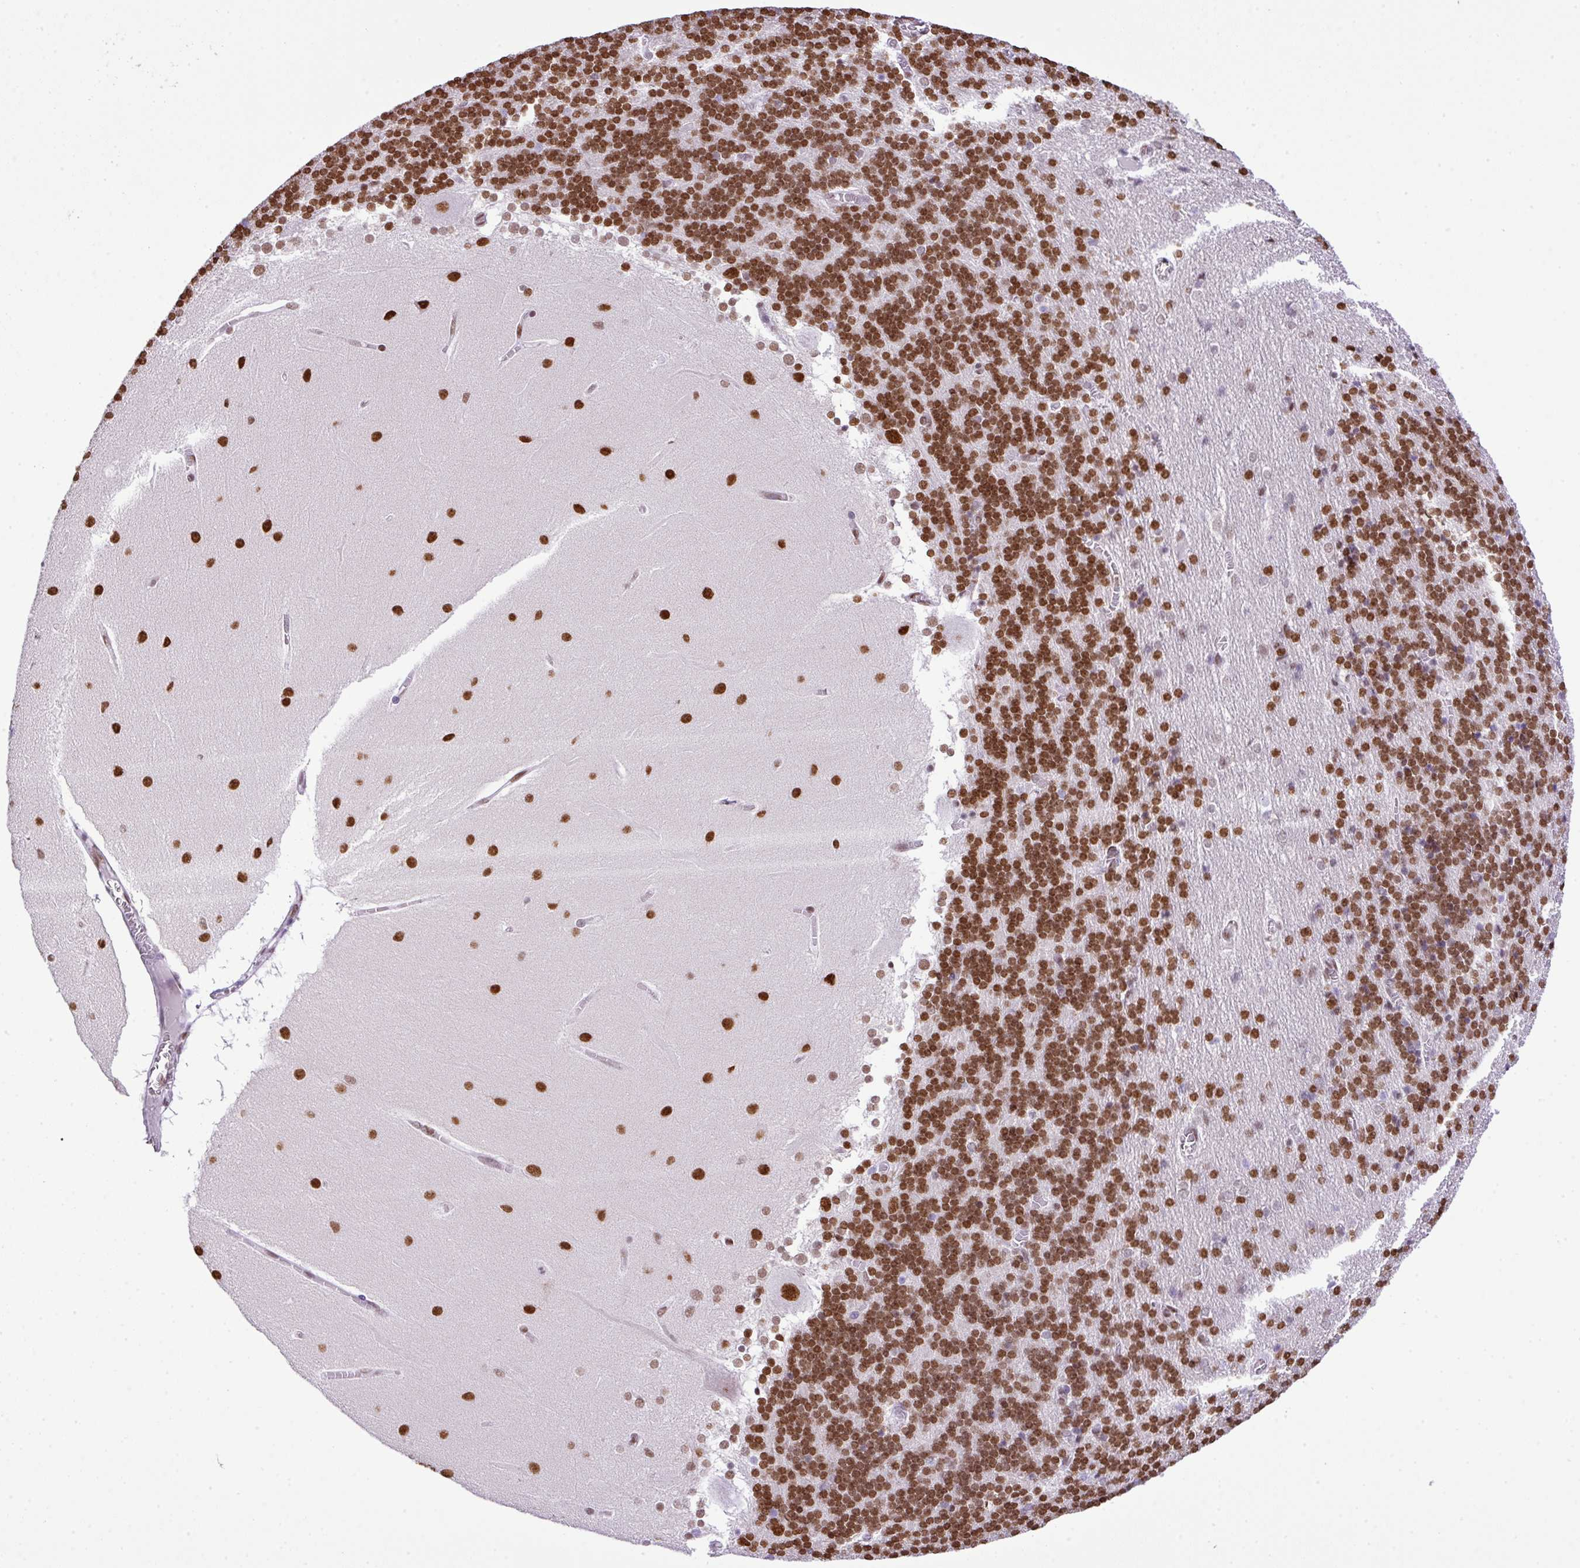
{"staining": {"intensity": "strong", "quantity": ">75%", "location": "nuclear"}, "tissue": "cerebellum", "cell_type": "Cells in granular layer", "image_type": "normal", "snomed": [{"axis": "morphology", "description": "Normal tissue, NOS"}, {"axis": "topography", "description": "Cerebellum"}], "caption": "This photomicrograph displays normal cerebellum stained with immunohistochemistry (IHC) to label a protein in brown. The nuclear of cells in granular layer show strong positivity for the protein. Nuclei are counter-stained blue.", "gene": "RARG", "patient": {"sex": "female", "age": 54}}